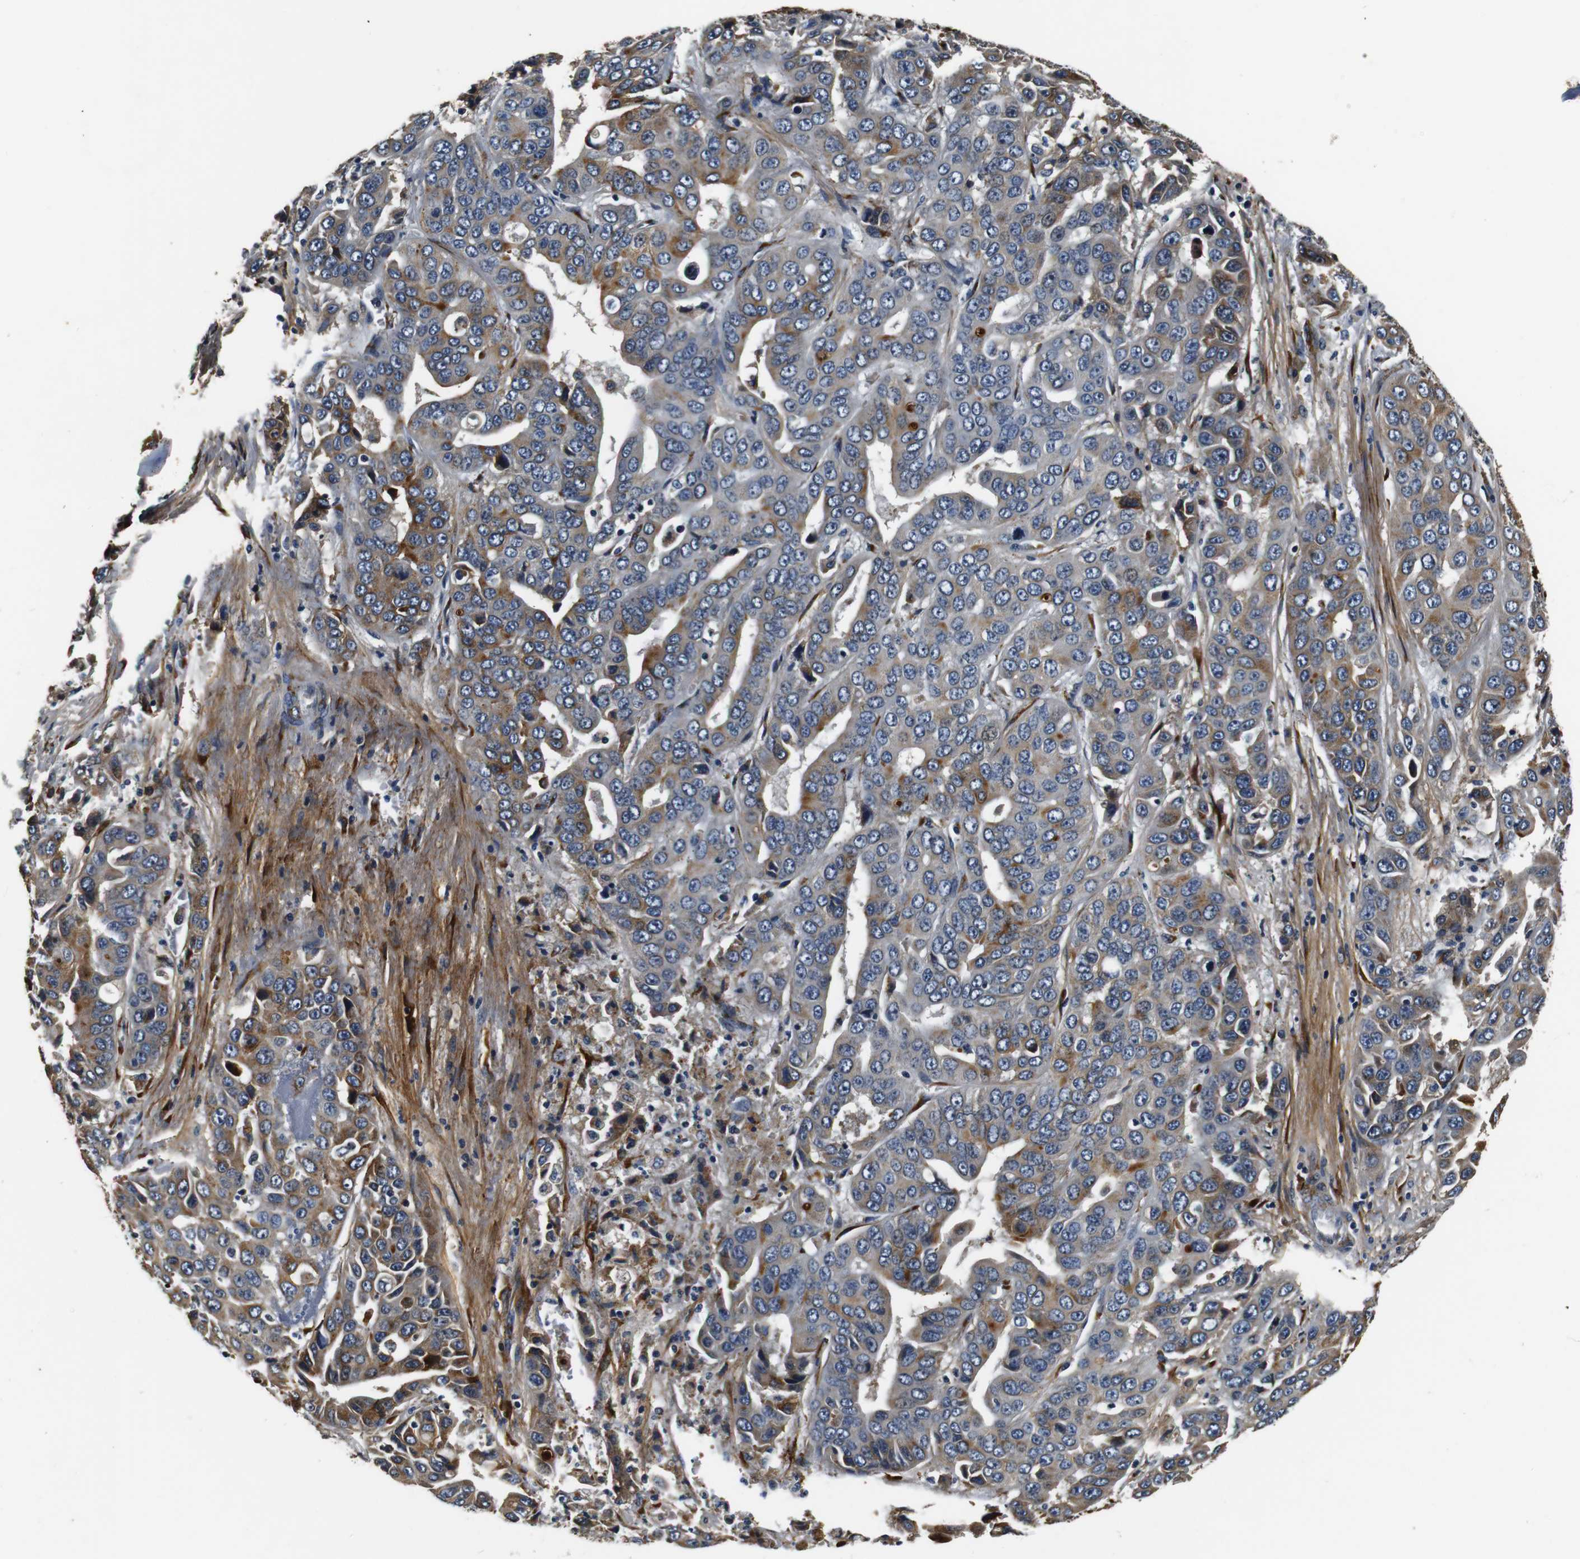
{"staining": {"intensity": "moderate", "quantity": "25%-75%", "location": "cytoplasmic/membranous"}, "tissue": "liver cancer", "cell_type": "Tumor cells", "image_type": "cancer", "snomed": [{"axis": "morphology", "description": "Cholangiocarcinoma"}, {"axis": "topography", "description": "Liver"}], "caption": "The micrograph exhibits staining of cholangiocarcinoma (liver), revealing moderate cytoplasmic/membranous protein expression (brown color) within tumor cells. (IHC, brightfield microscopy, high magnification).", "gene": "COL1A1", "patient": {"sex": "female", "age": 52}}